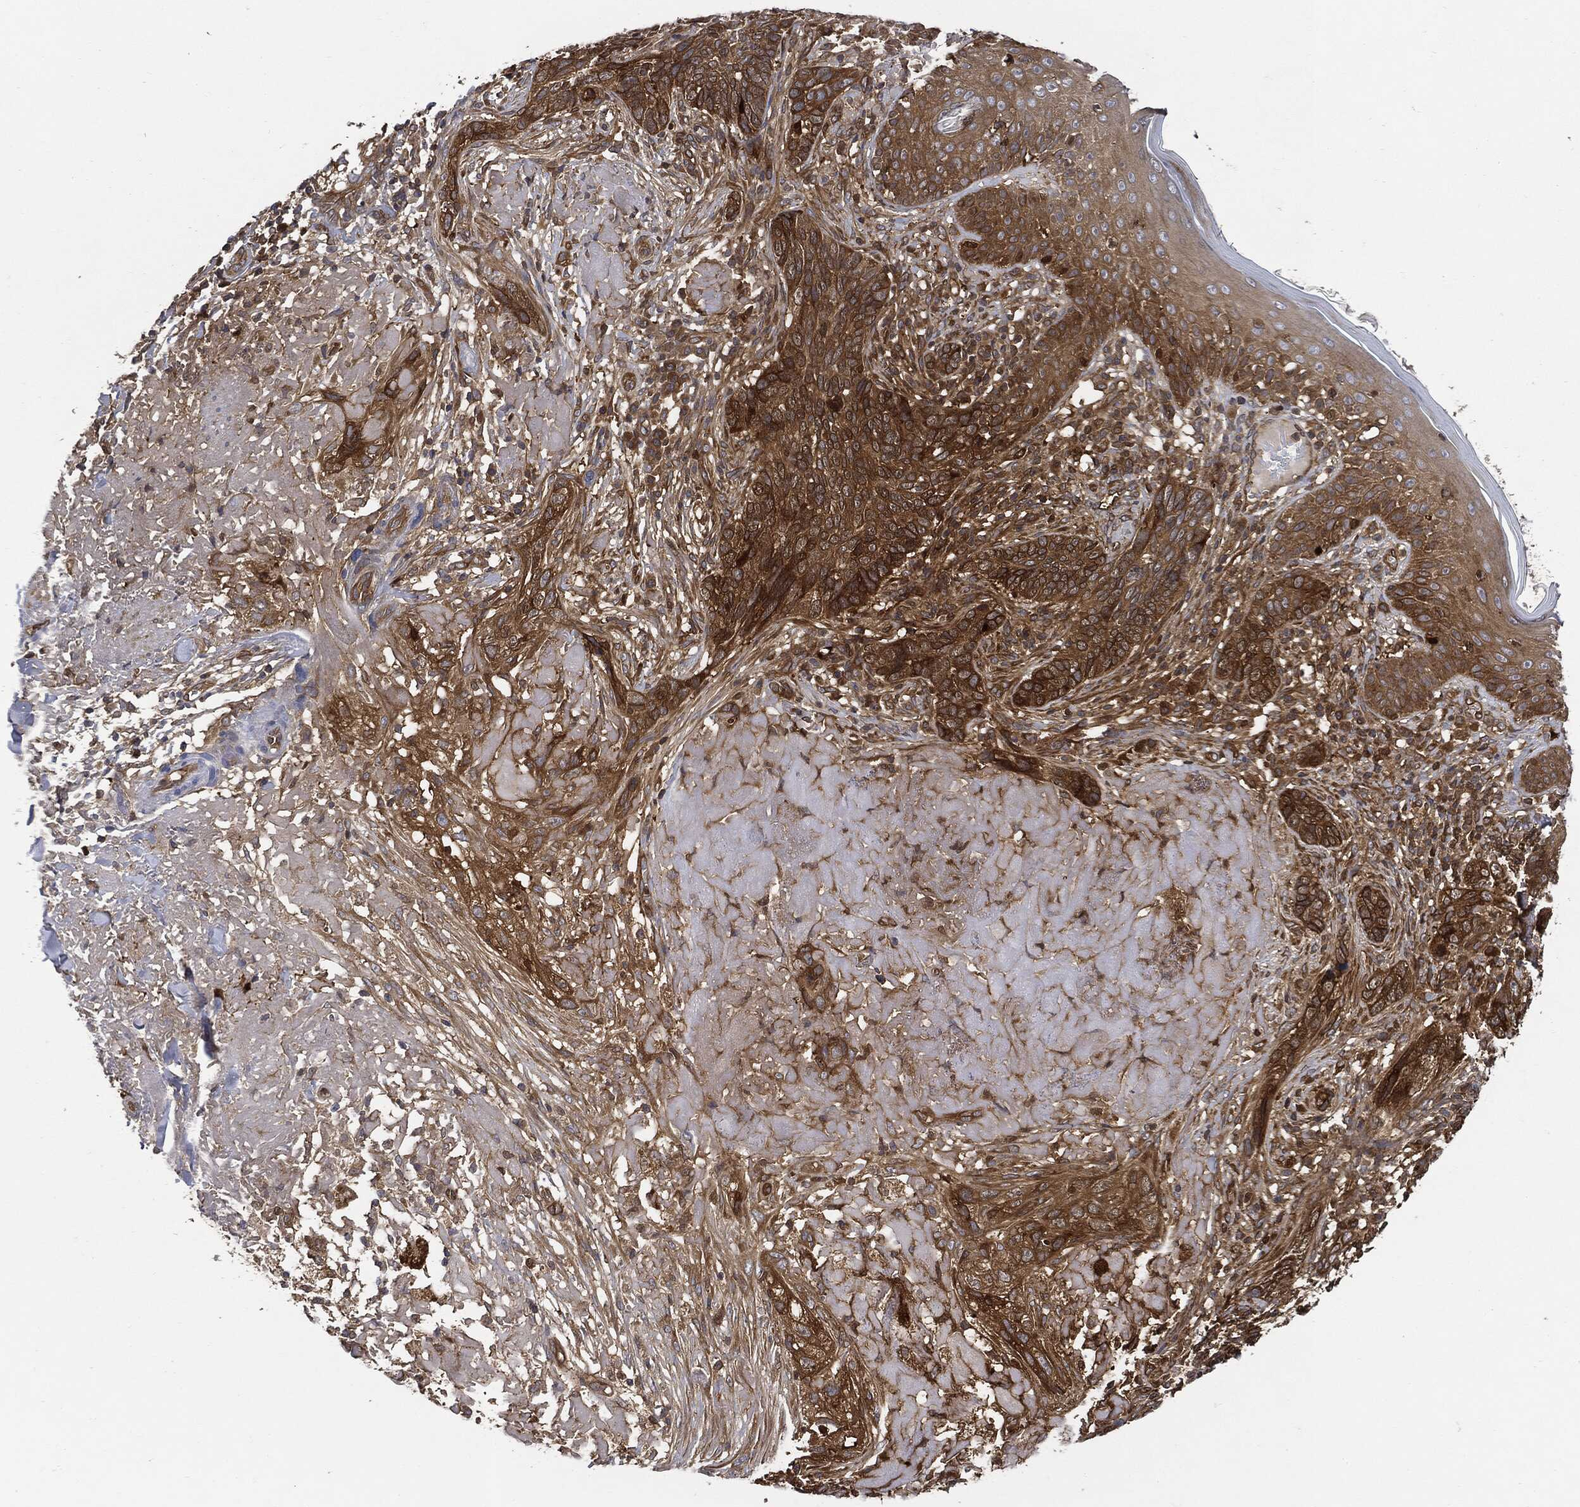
{"staining": {"intensity": "strong", "quantity": ">75%", "location": "cytoplasmic/membranous"}, "tissue": "skin cancer", "cell_type": "Tumor cells", "image_type": "cancer", "snomed": [{"axis": "morphology", "description": "Basal cell carcinoma"}, {"axis": "topography", "description": "Skin"}], "caption": "A brown stain labels strong cytoplasmic/membranous staining of a protein in human skin cancer tumor cells. The protein is stained brown, and the nuclei are stained in blue (DAB IHC with brightfield microscopy, high magnification).", "gene": "XPNPEP1", "patient": {"sex": "male", "age": 91}}